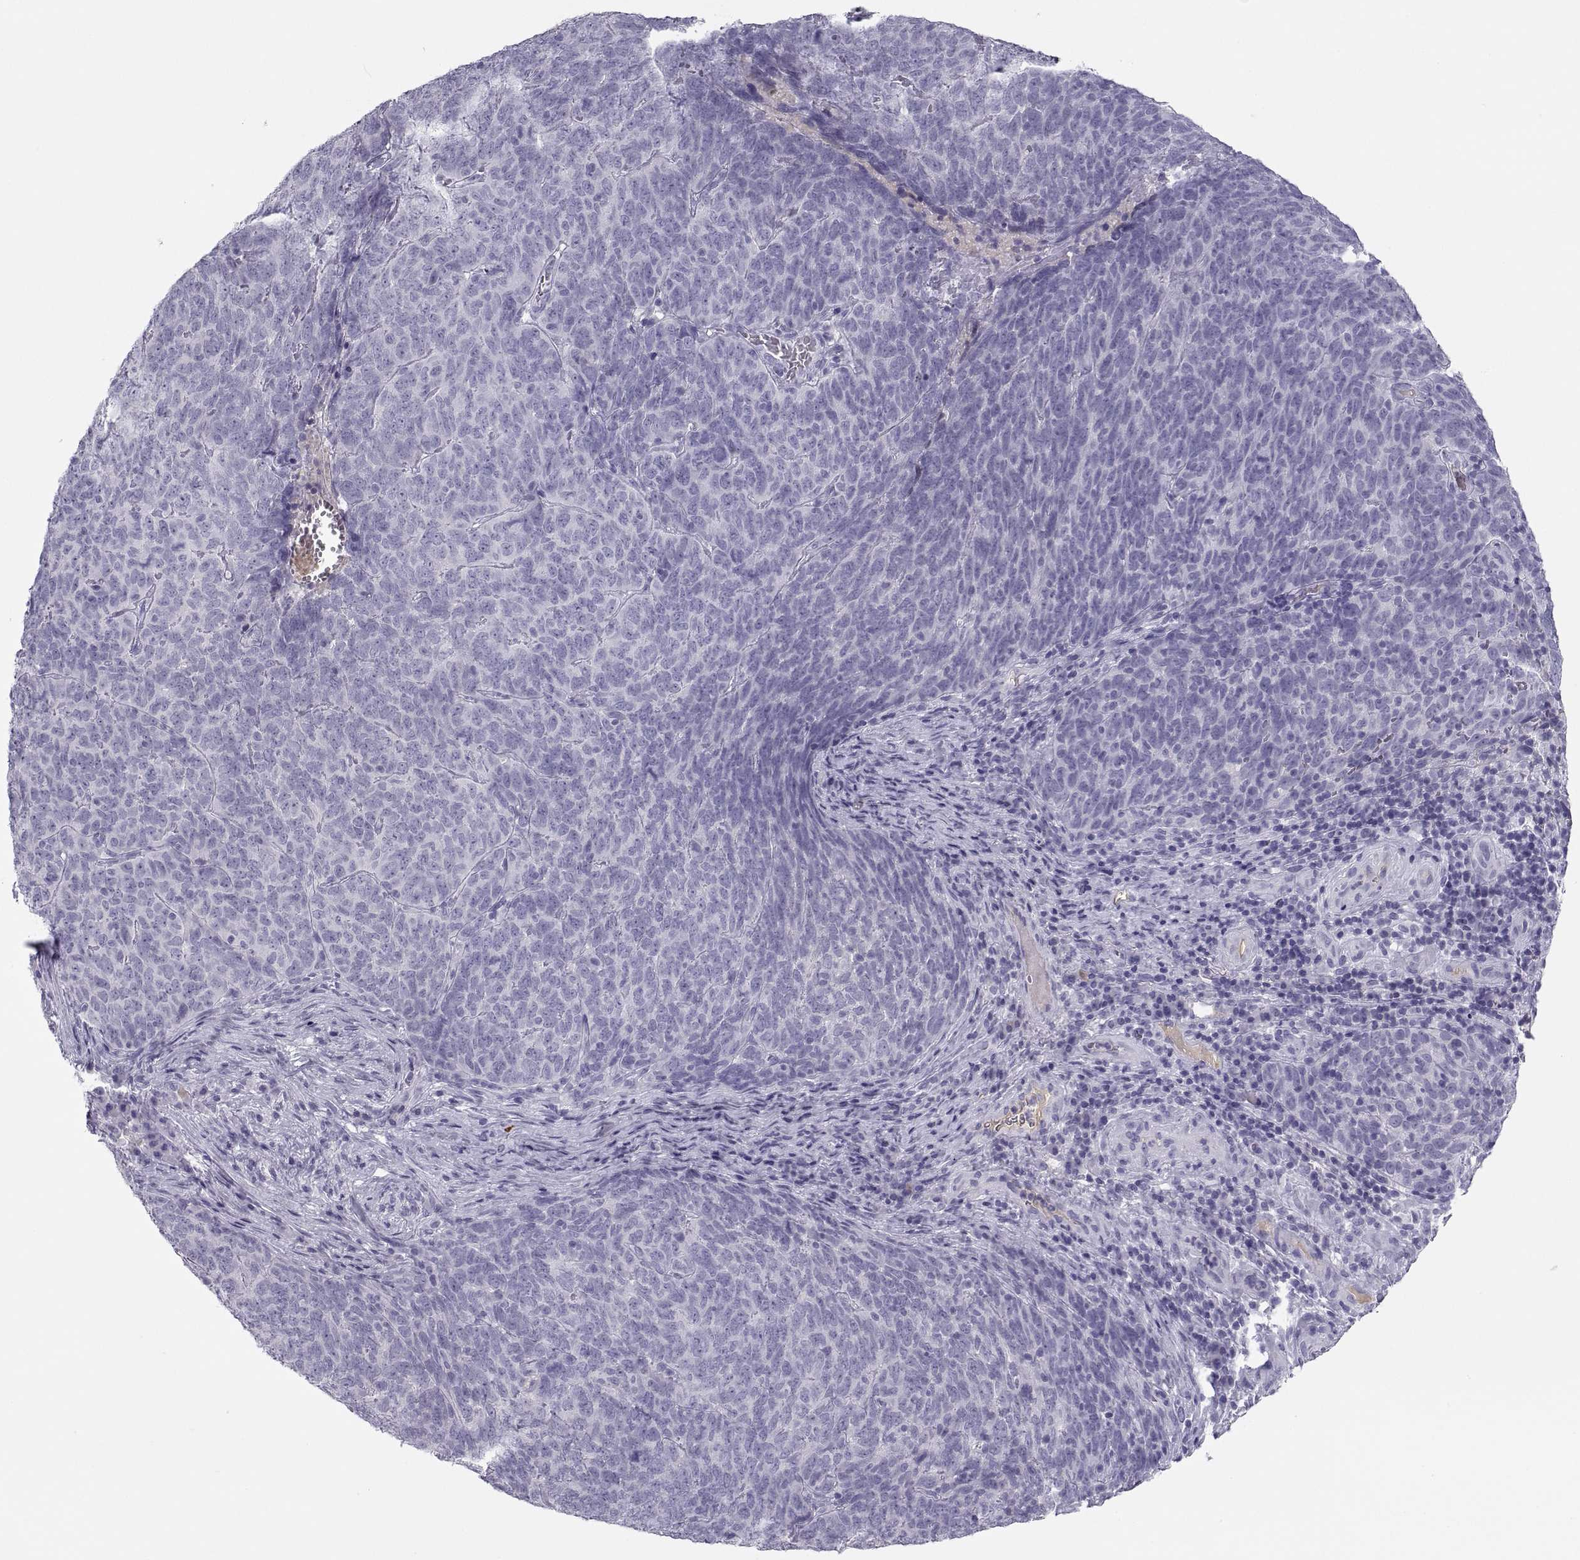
{"staining": {"intensity": "negative", "quantity": "none", "location": "none"}, "tissue": "skin cancer", "cell_type": "Tumor cells", "image_type": "cancer", "snomed": [{"axis": "morphology", "description": "Squamous cell carcinoma, NOS"}, {"axis": "topography", "description": "Skin"}, {"axis": "topography", "description": "Anal"}], "caption": "Protein analysis of skin cancer exhibits no significant expression in tumor cells. (Immunohistochemistry, brightfield microscopy, high magnification).", "gene": "MAGEB2", "patient": {"sex": "female", "age": 51}}